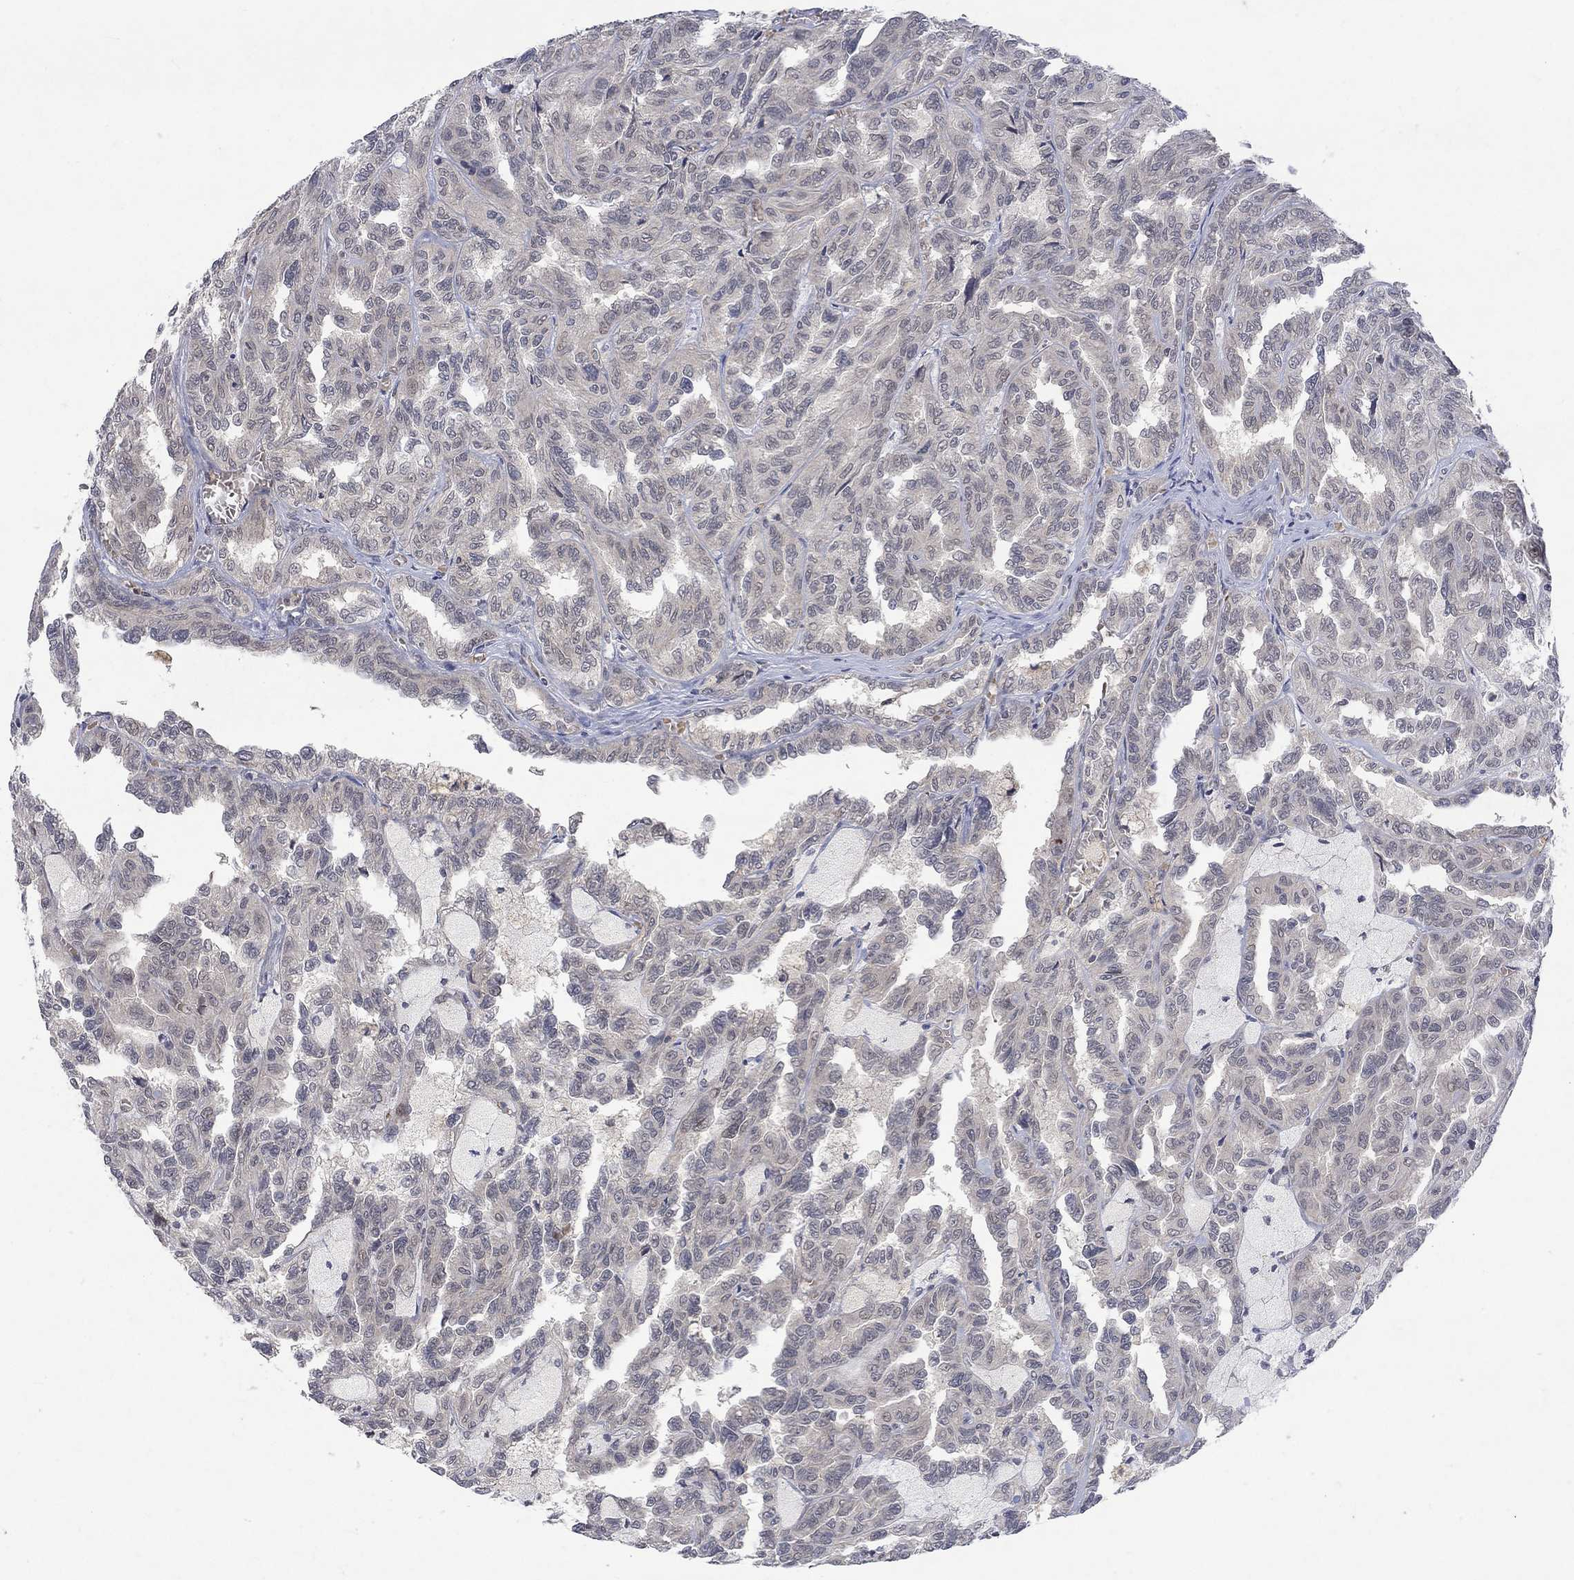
{"staining": {"intensity": "negative", "quantity": "none", "location": "none"}, "tissue": "renal cancer", "cell_type": "Tumor cells", "image_type": "cancer", "snomed": [{"axis": "morphology", "description": "Adenocarcinoma, NOS"}, {"axis": "topography", "description": "Kidney"}], "caption": "This is an immunohistochemistry histopathology image of renal cancer. There is no expression in tumor cells.", "gene": "GRIN2D", "patient": {"sex": "male", "age": 79}}